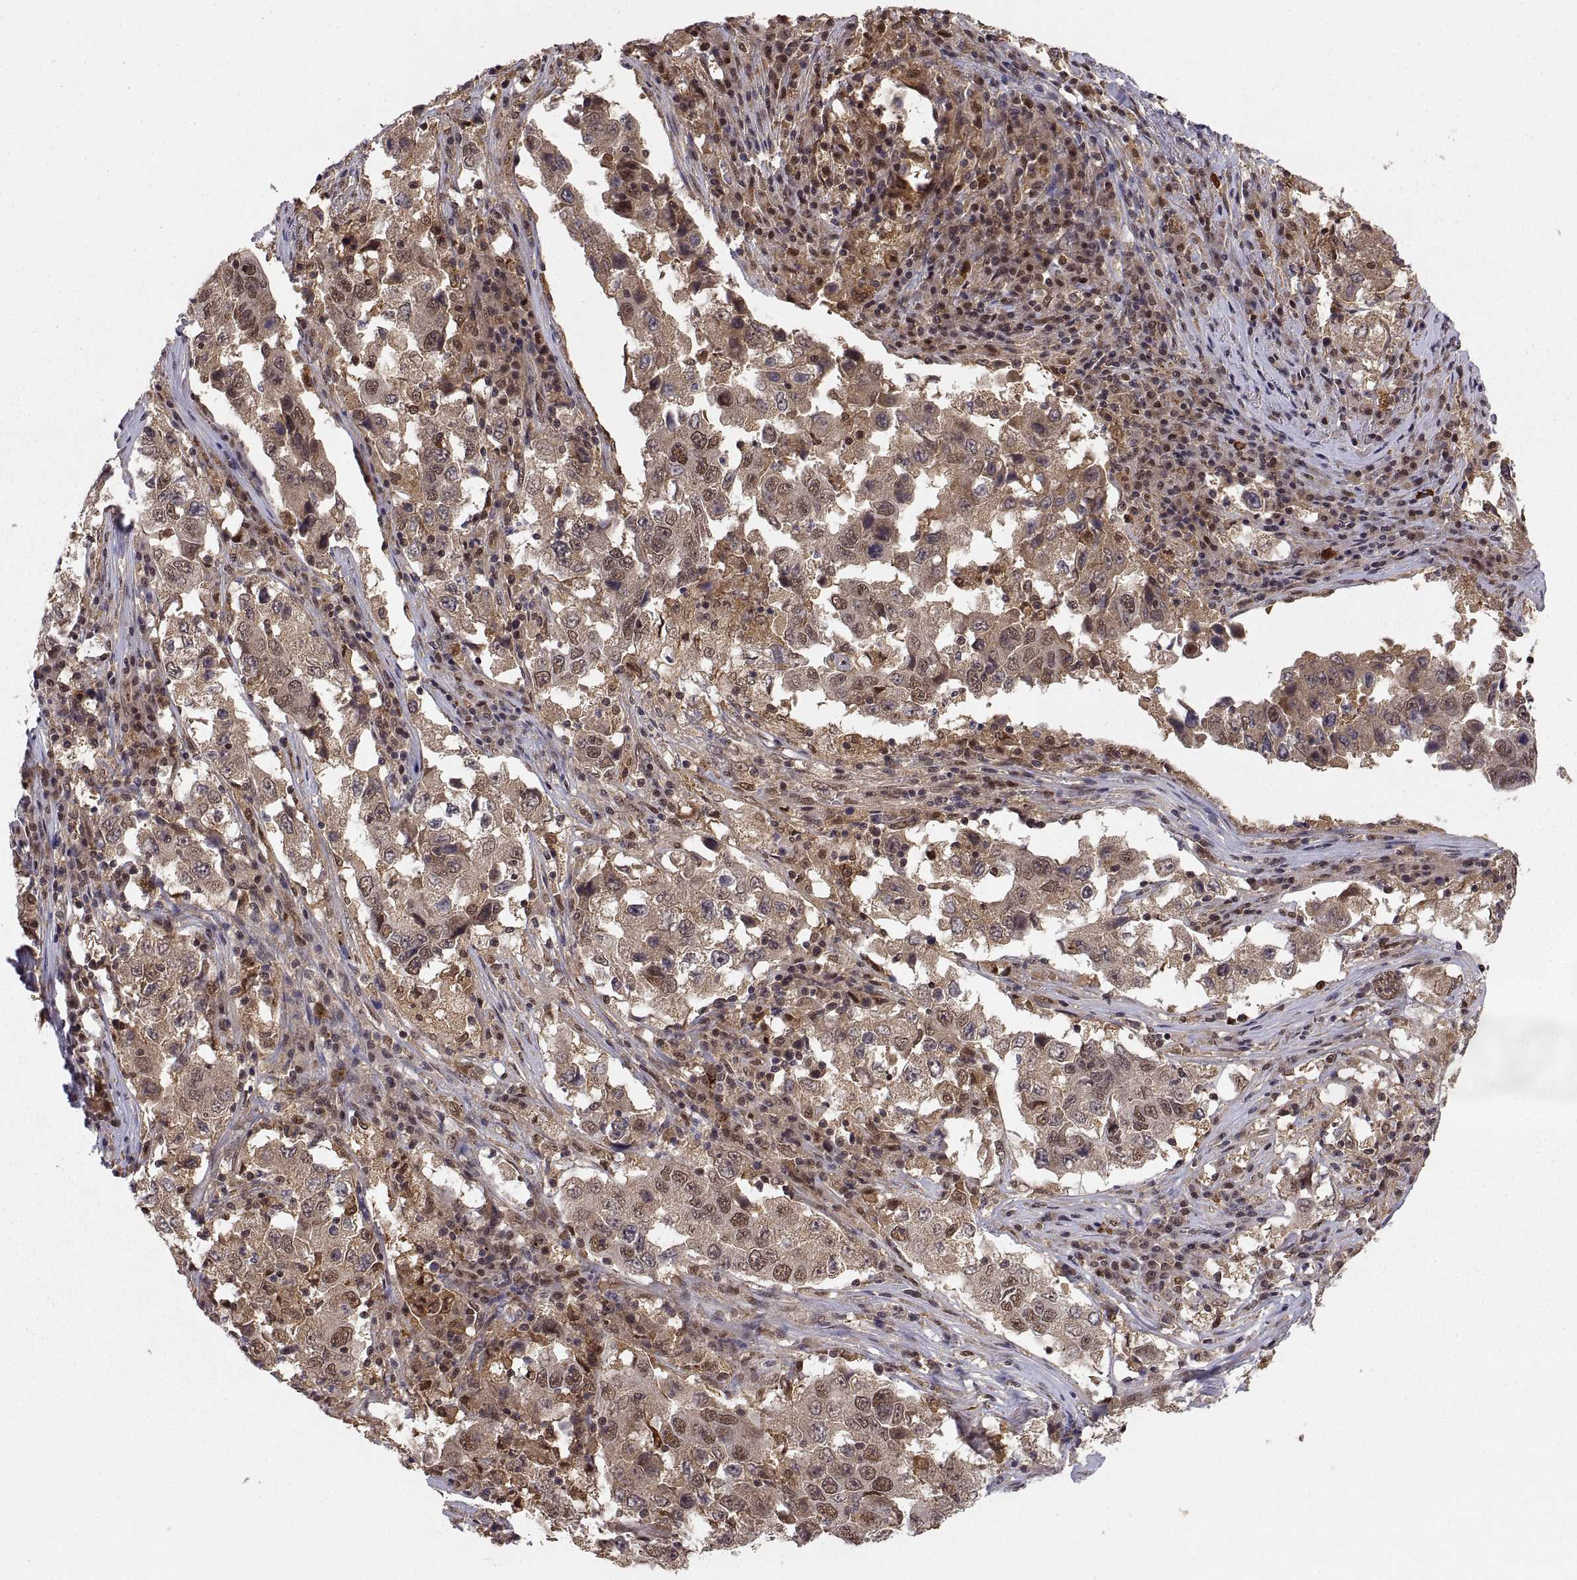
{"staining": {"intensity": "moderate", "quantity": ">75%", "location": "cytoplasmic/membranous,nuclear"}, "tissue": "lung cancer", "cell_type": "Tumor cells", "image_type": "cancer", "snomed": [{"axis": "morphology", "description": "Adenocarcinoma, NOS"}, {"axis": "topography", "description": "Lung"}], "caption": "Immunohistochemistry (IHC) of human lung cancer (adenocarcinoma) reveals medium levels of moderate cytoplasmic/membranous and nuclear staining in approximately >75% of tumor cells.", "gene": "PSMC2", "patient": {"sex": "male", "age": 73}}